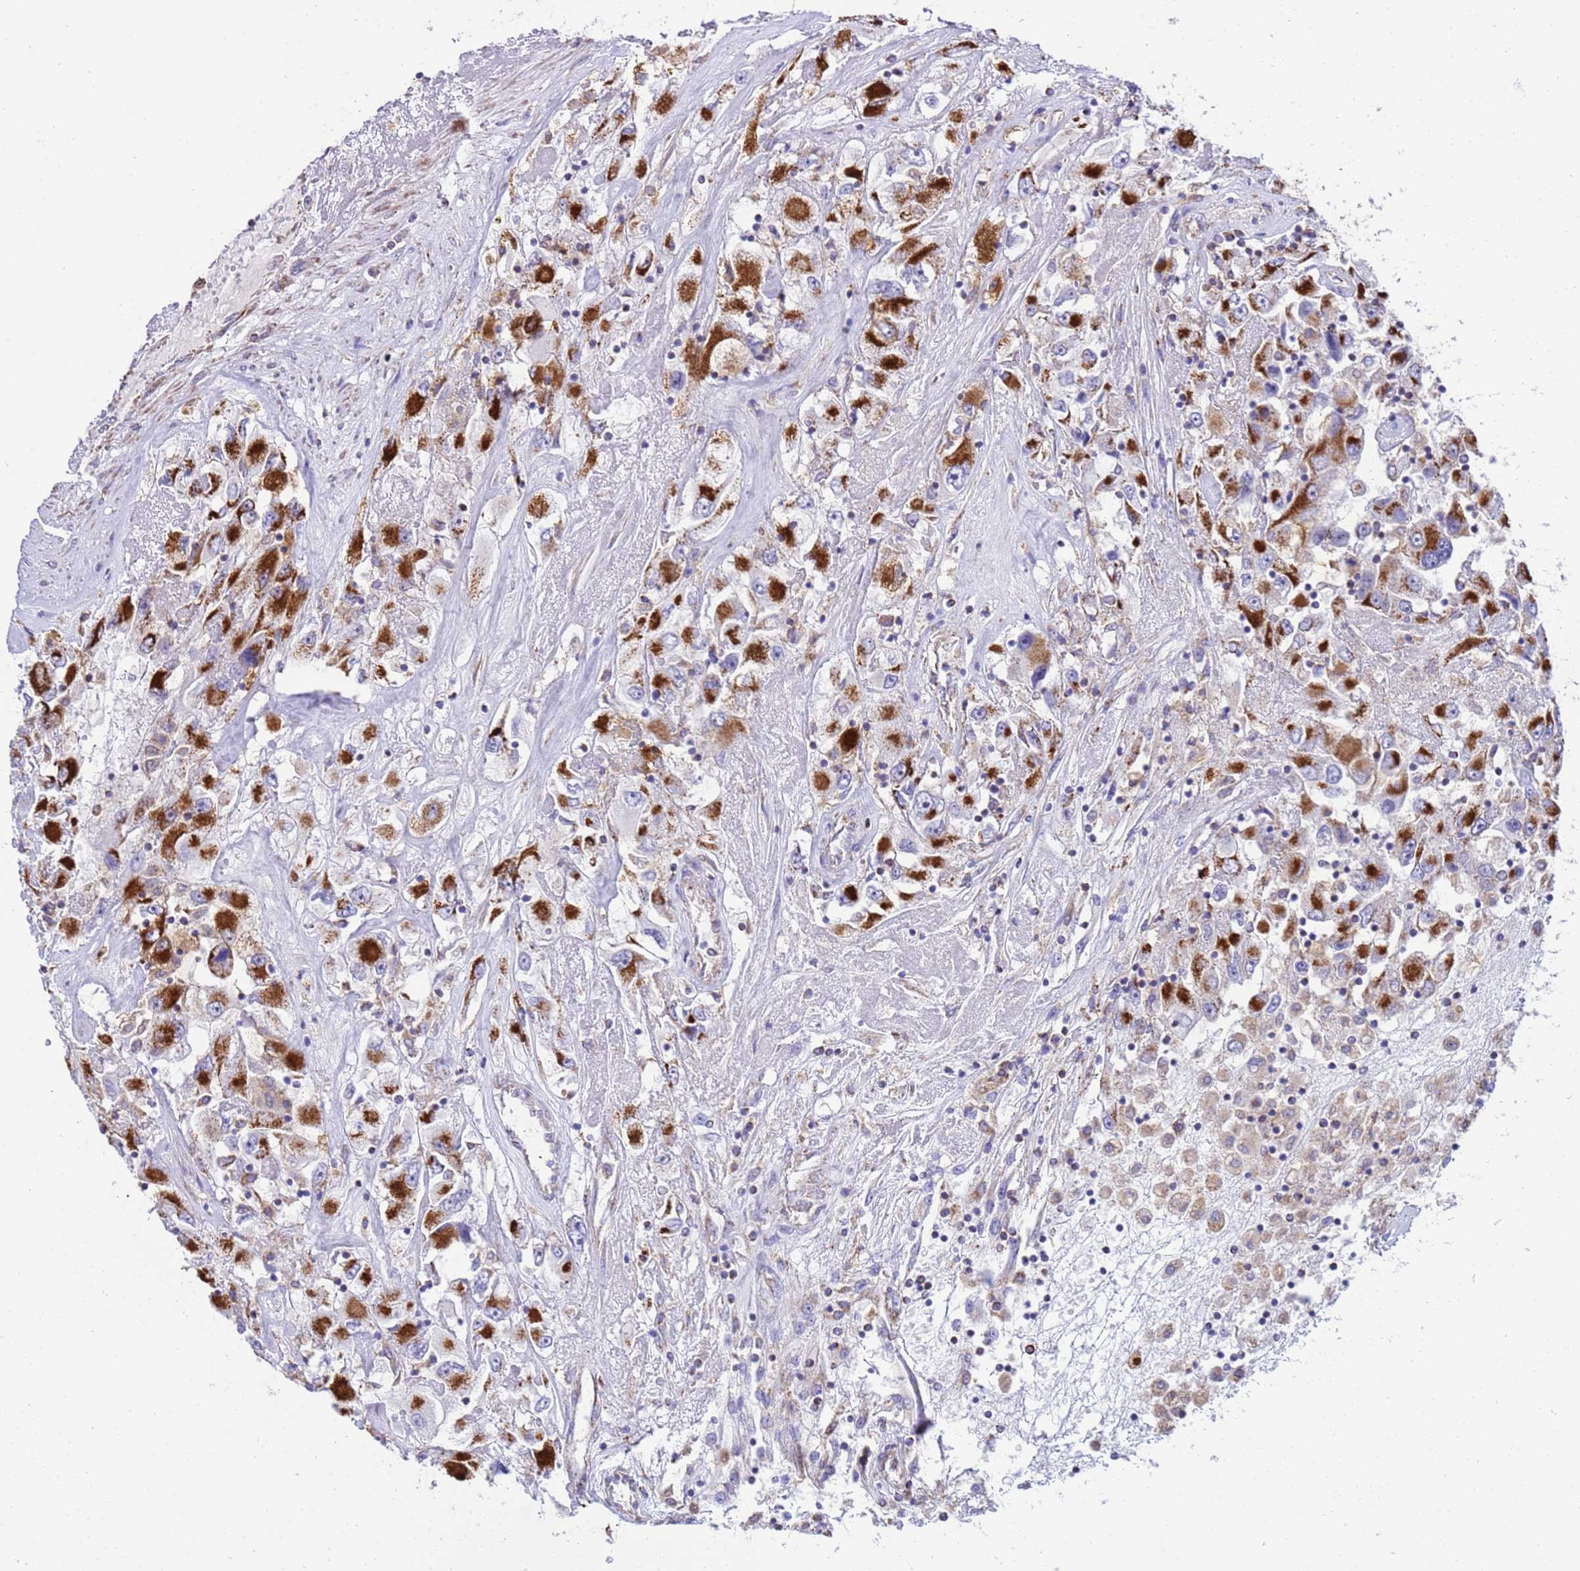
{"staining": {"intensity": "strong", "quantity": "25%-75%", "location": "cytoplasmic/membranous"}, "tissue": "renal cancer", "cell_type": "Tumor cells", "image_type": "cancer", "snomed": [{"axis": "morphology", "description": "Adenocarcinoma, NOS"}, {"axis": "topography", "description": "Kidney"}], "caption": "Renal adenocarcinoma stained with a protein marker reveals strong staining in tumor cells.", "gene": "RNF165", "patient": {"sex": "female", "age": 52}}